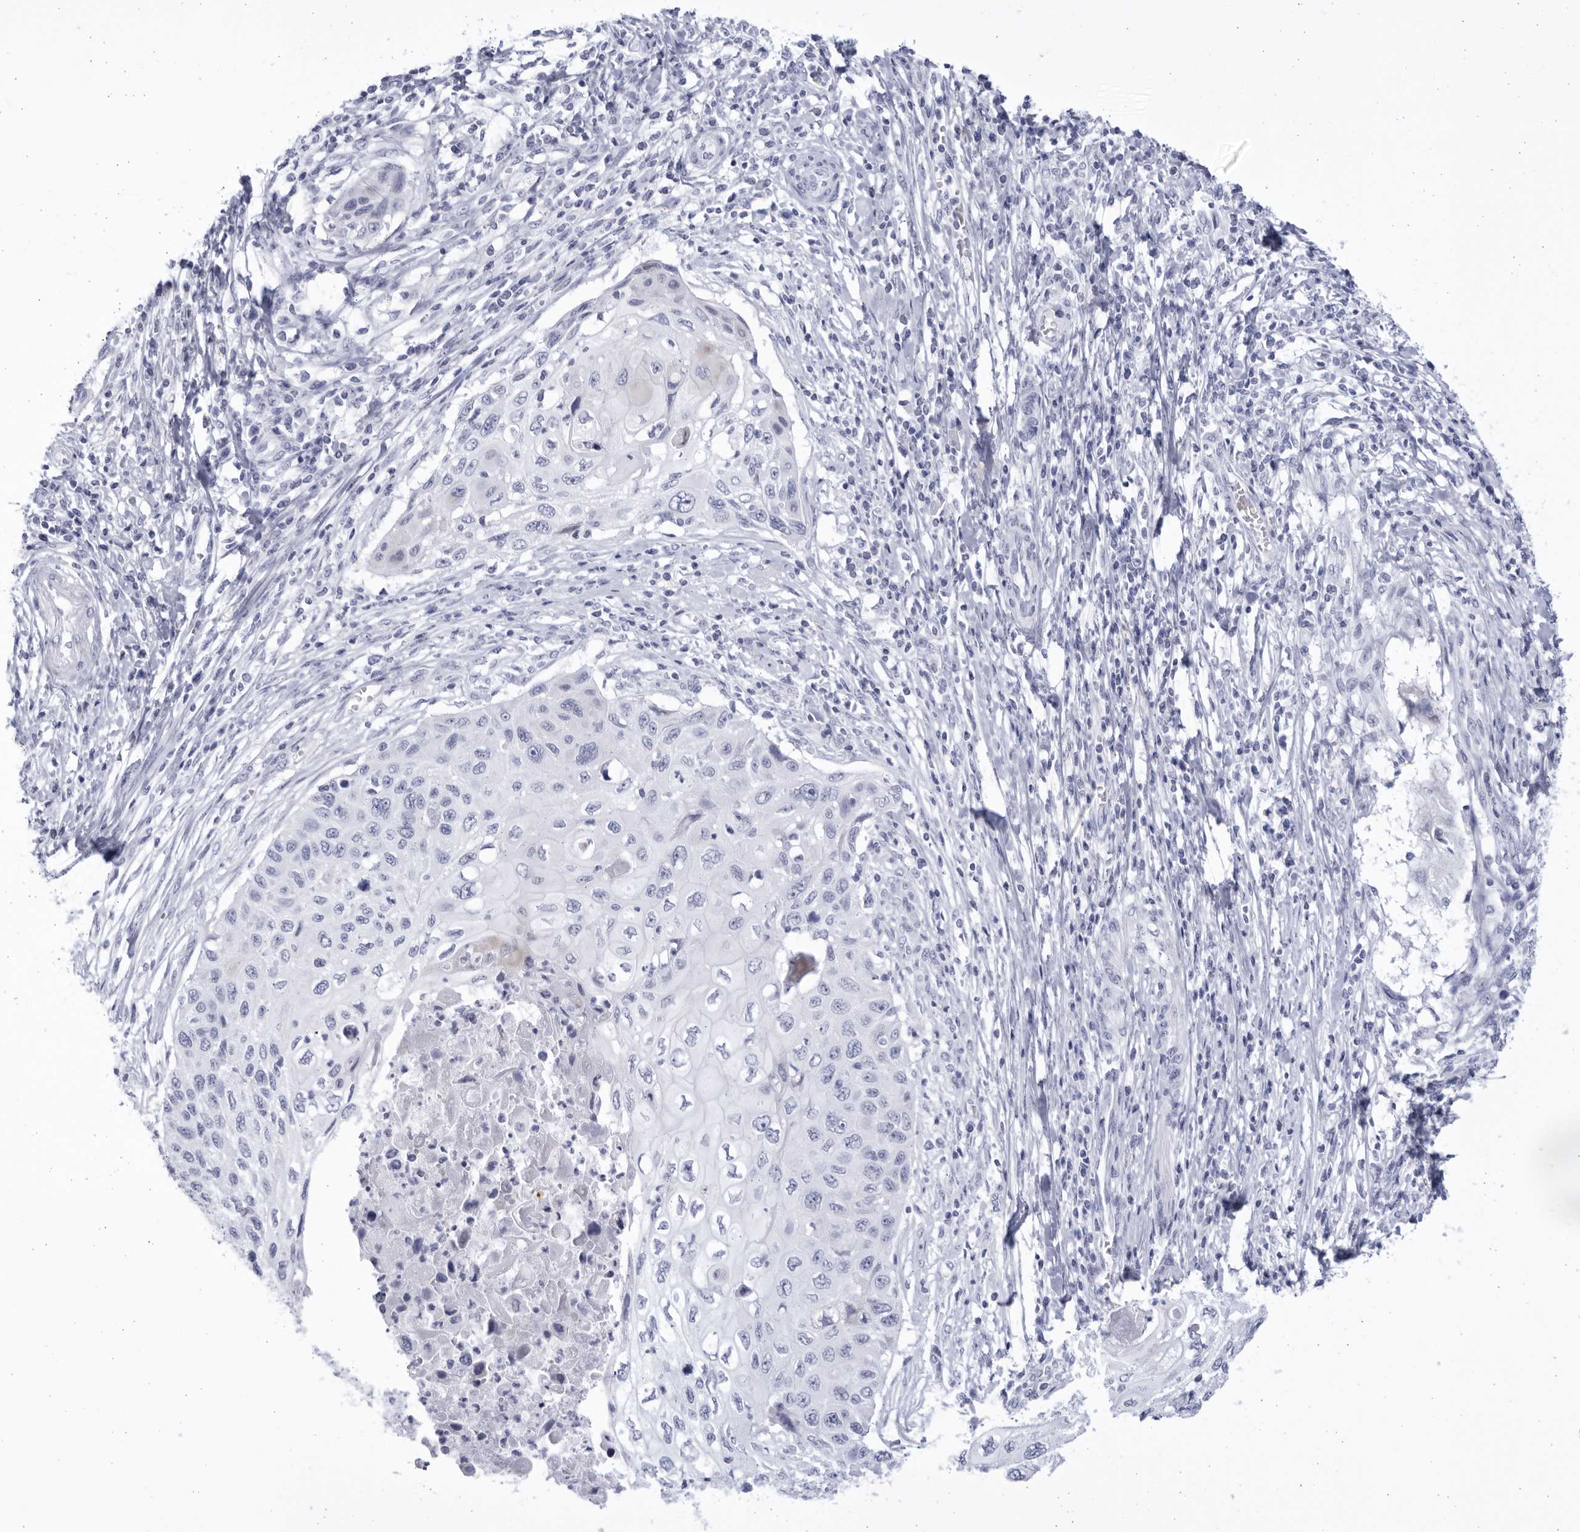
{"staining": {"intensity": "negative", "quantity": "none", "location": "none"}, "tissue": "cervical cancer", "cell_type": "Tumor cells", "image_type": "cancer", "snomed": [{"axis": "morphology", "description": "Squamous cell carcinoma, NOS"}, {"axis": "topography", "description": "Cervix"}], "caption": "There is no significant staining in tumor cells of squamous cell carcinoma (cervical). (Stains: DAB (3,3'-diaminobenzidine) immunohistochemistry (IHC) with hematoxylin counter stain, Microscopy: brightfield microscopy at high magnification).", "gene": "CCDC181", "patient": {"sex": "female", "age": 70}}